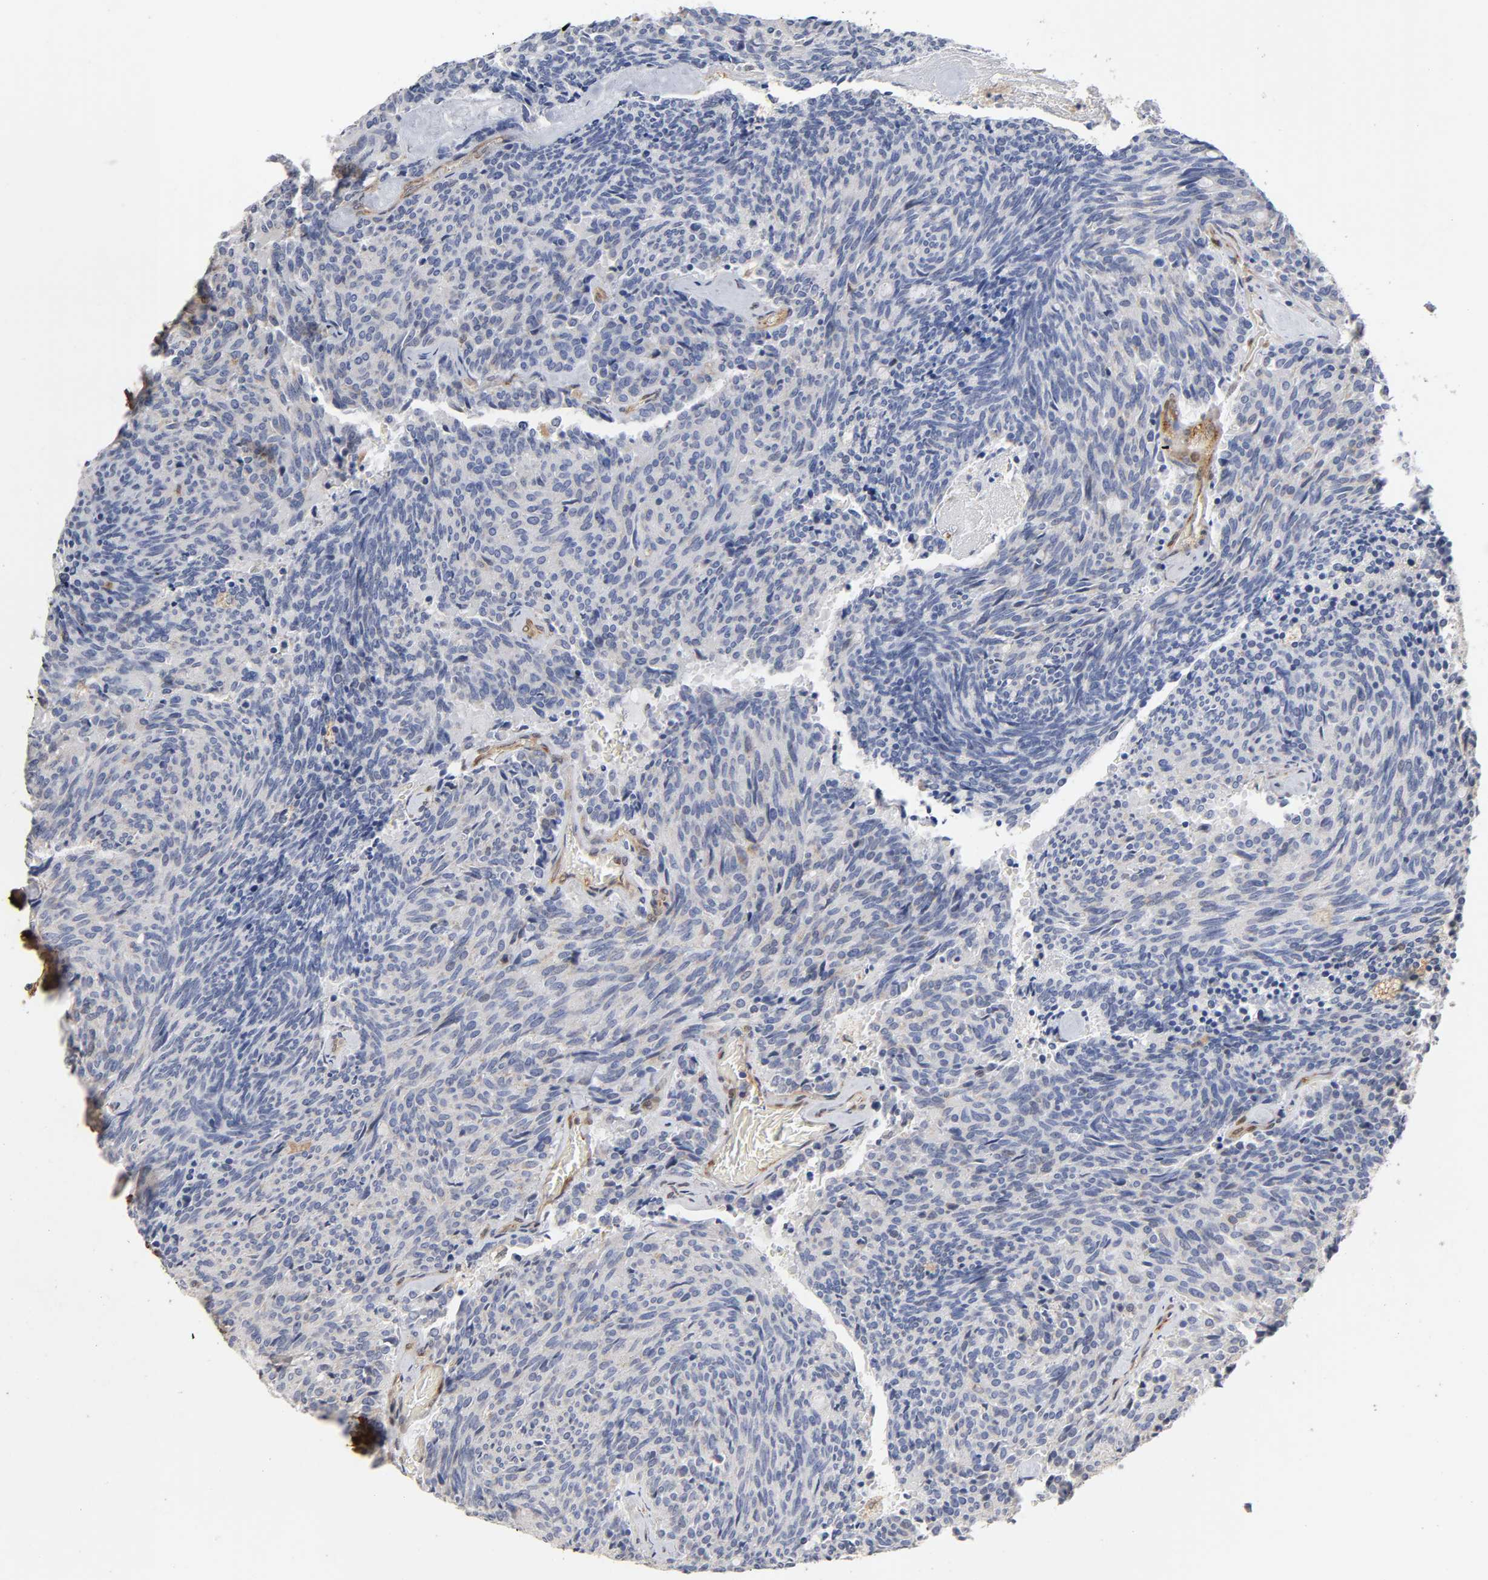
{"staining": {"intensity": "weak", "quantity": "<25%", "location": "cytoplasmic/membranous"}, "tissue": "carcinoid", "cell_type": "Tumor cells", "image_type": "cancer", "snomed": [{"axis": "morphology", "description": "Carcinoid, malignant, NOS"}, {"axis": "topography", "description": "Pancreas"}], "caption": "Immunohistochemistry image of neoplastic tissue: carcinoid stained with DAB displays no significant protein positivity in tumor cells.", "gene": "ISG15", "patient": {"sex": "female", "age": 54}}